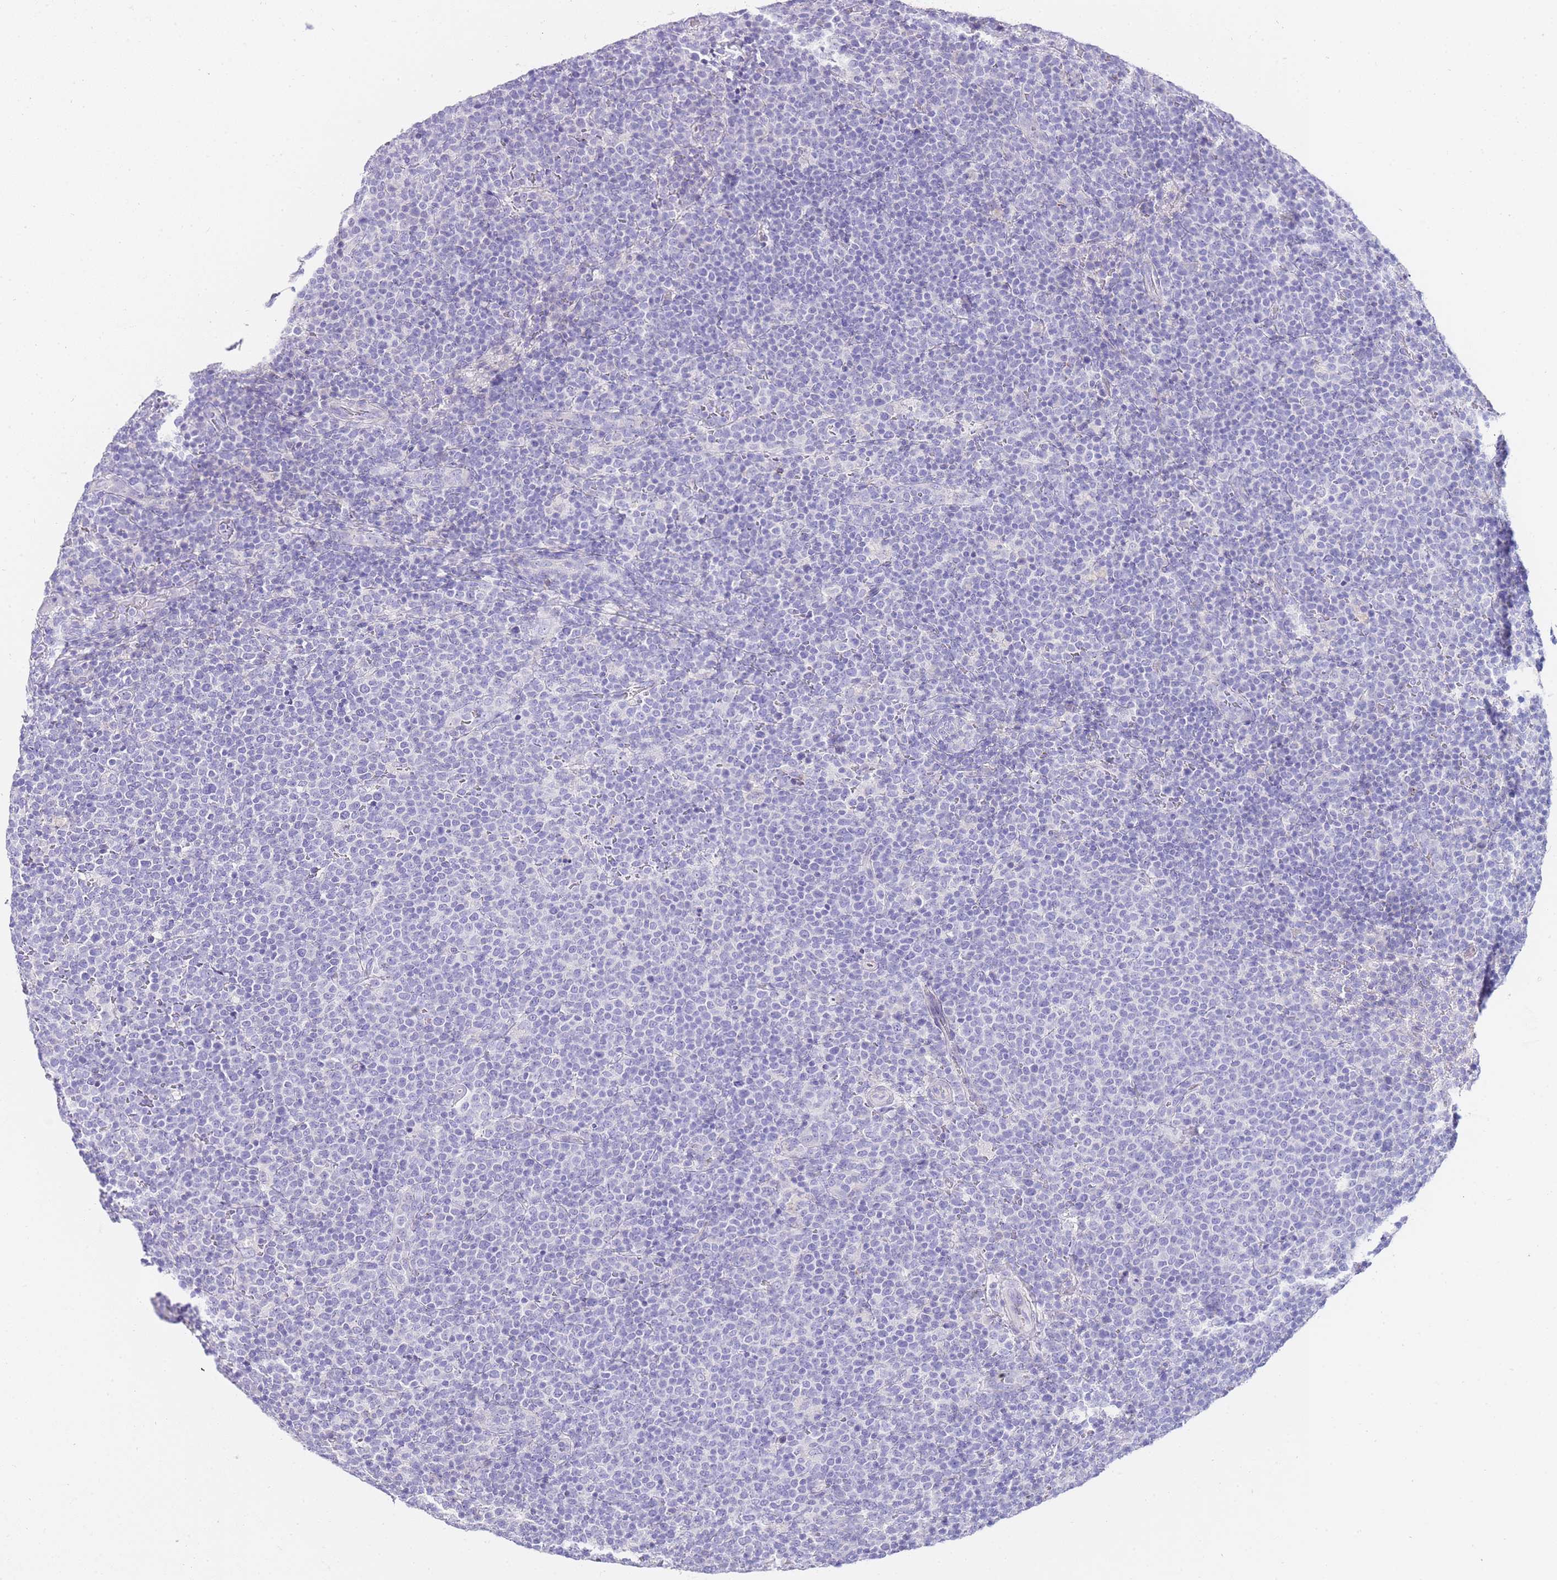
{"staining": {"intensity": "negative", "quantity": "none", "location": "none"}, "tissue": "lymphoma", "cell_type": "Tumor cells", "image_type": "cancer", "snomed": [{"axis": "morphology", "description": "Malignant lymphoma, non-Hodgkin's type, High grade"}, {"axis": "topography", "description": "Lymph node"}], "caption": "IHC image of neoplastic tissue: human lymphoma stained with DAB (3,3'-diaminobenzidine) shows no significant protein staining in tumor cells. (Immunohistochemistry (ihc), brightfield microscopy, high magnification).", "gene": "DPP4", "patient": {"sex": "male", "age": 61}}